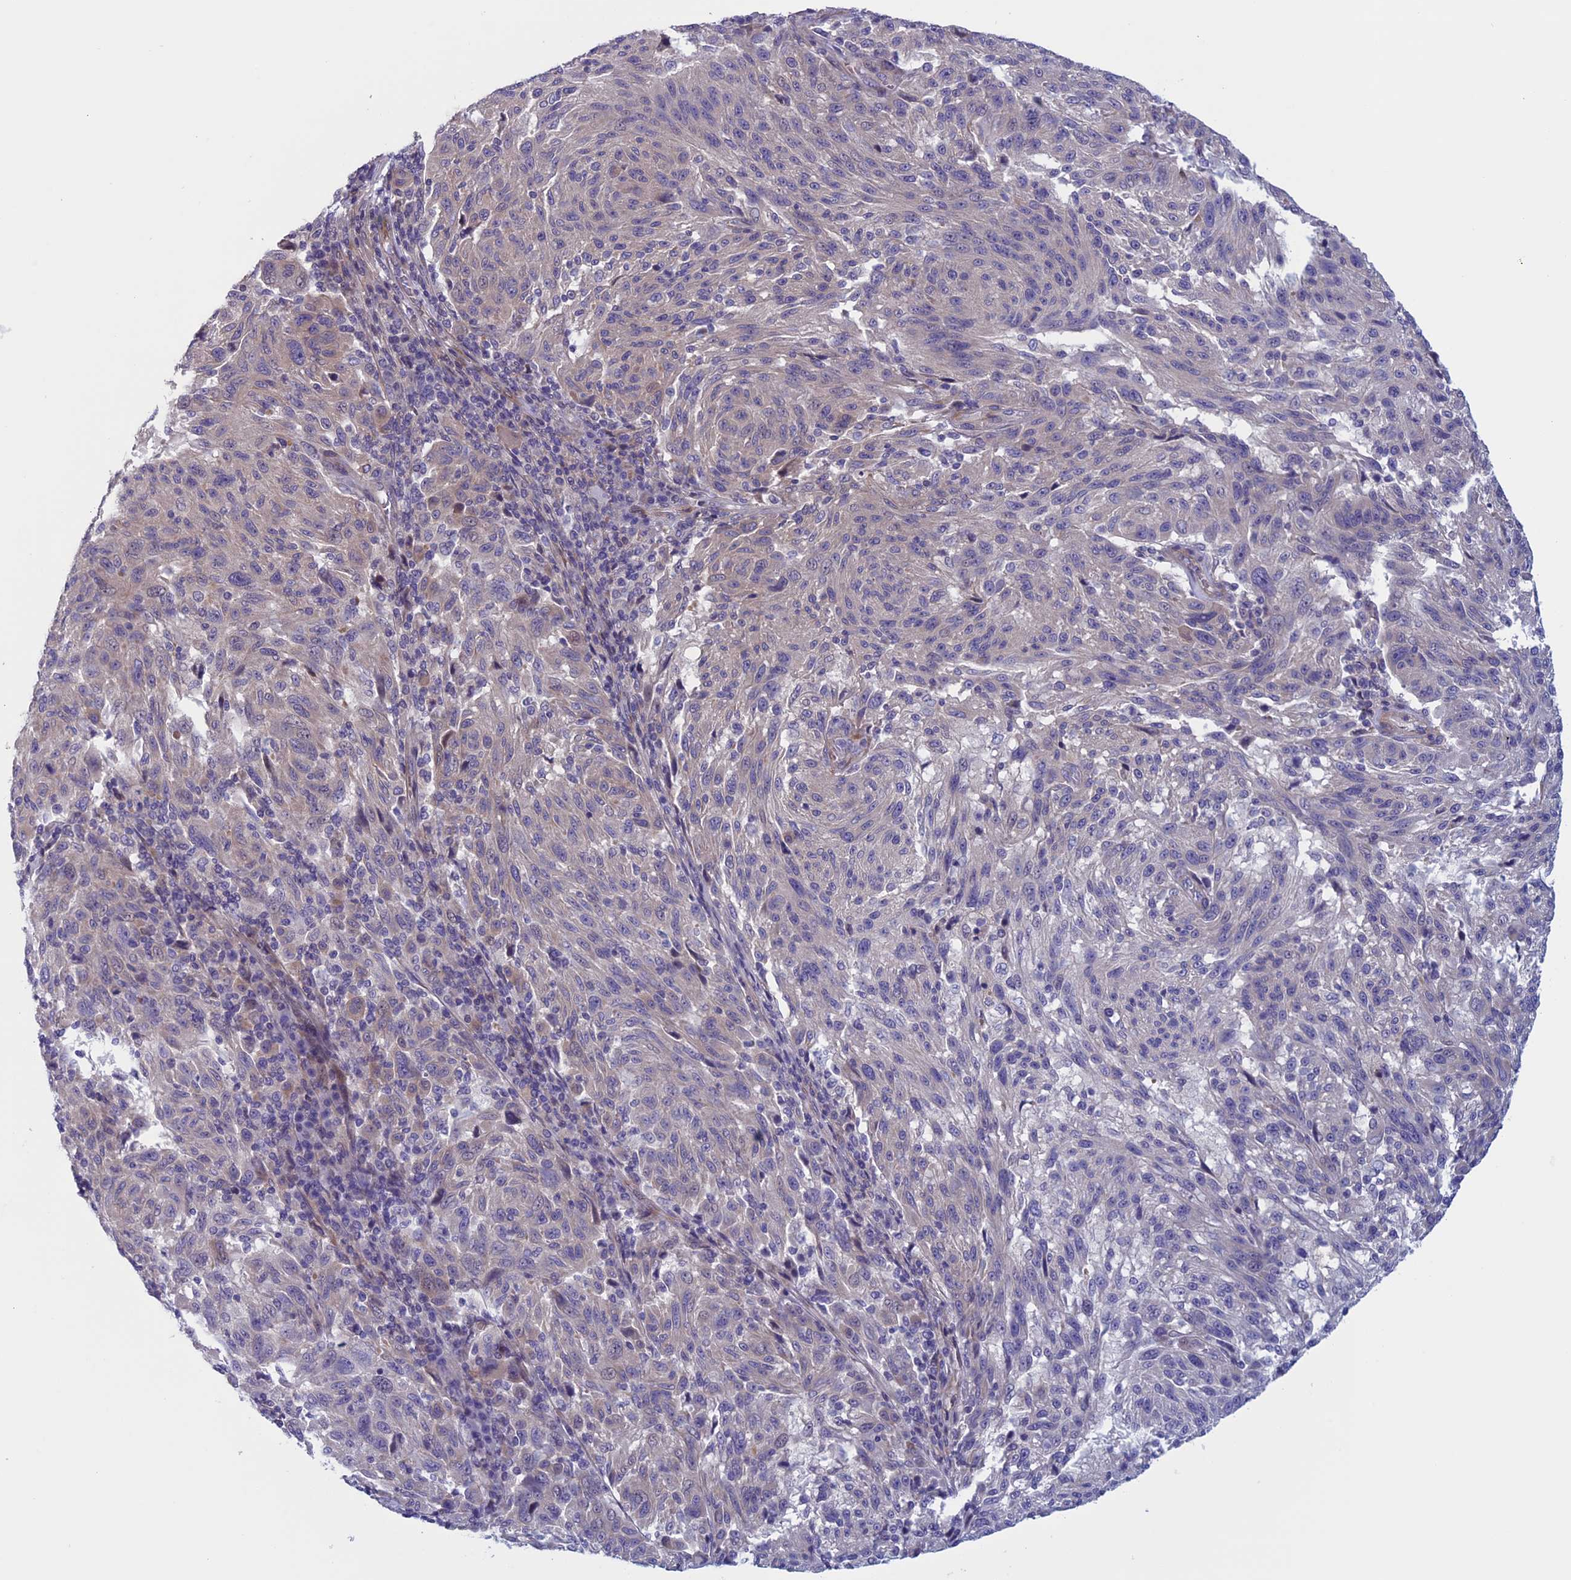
{"staining": {"intensity": "negative", "quantity": "none", "location": "none"}, "tissue": "melanoma", "cell_type": "Tumor cells", "image_type": "cancer", "snomed": [{"axis": "morphology", "description": "Malignant melanoma, NOS"}, {"axis": "topography", "description": "Skin"}], "caption": "A micrograph of human melanoma is negative for staining in tumor cells.", "gene": "CNOT6L", "patient": {"sex": "male", "age": 53}}